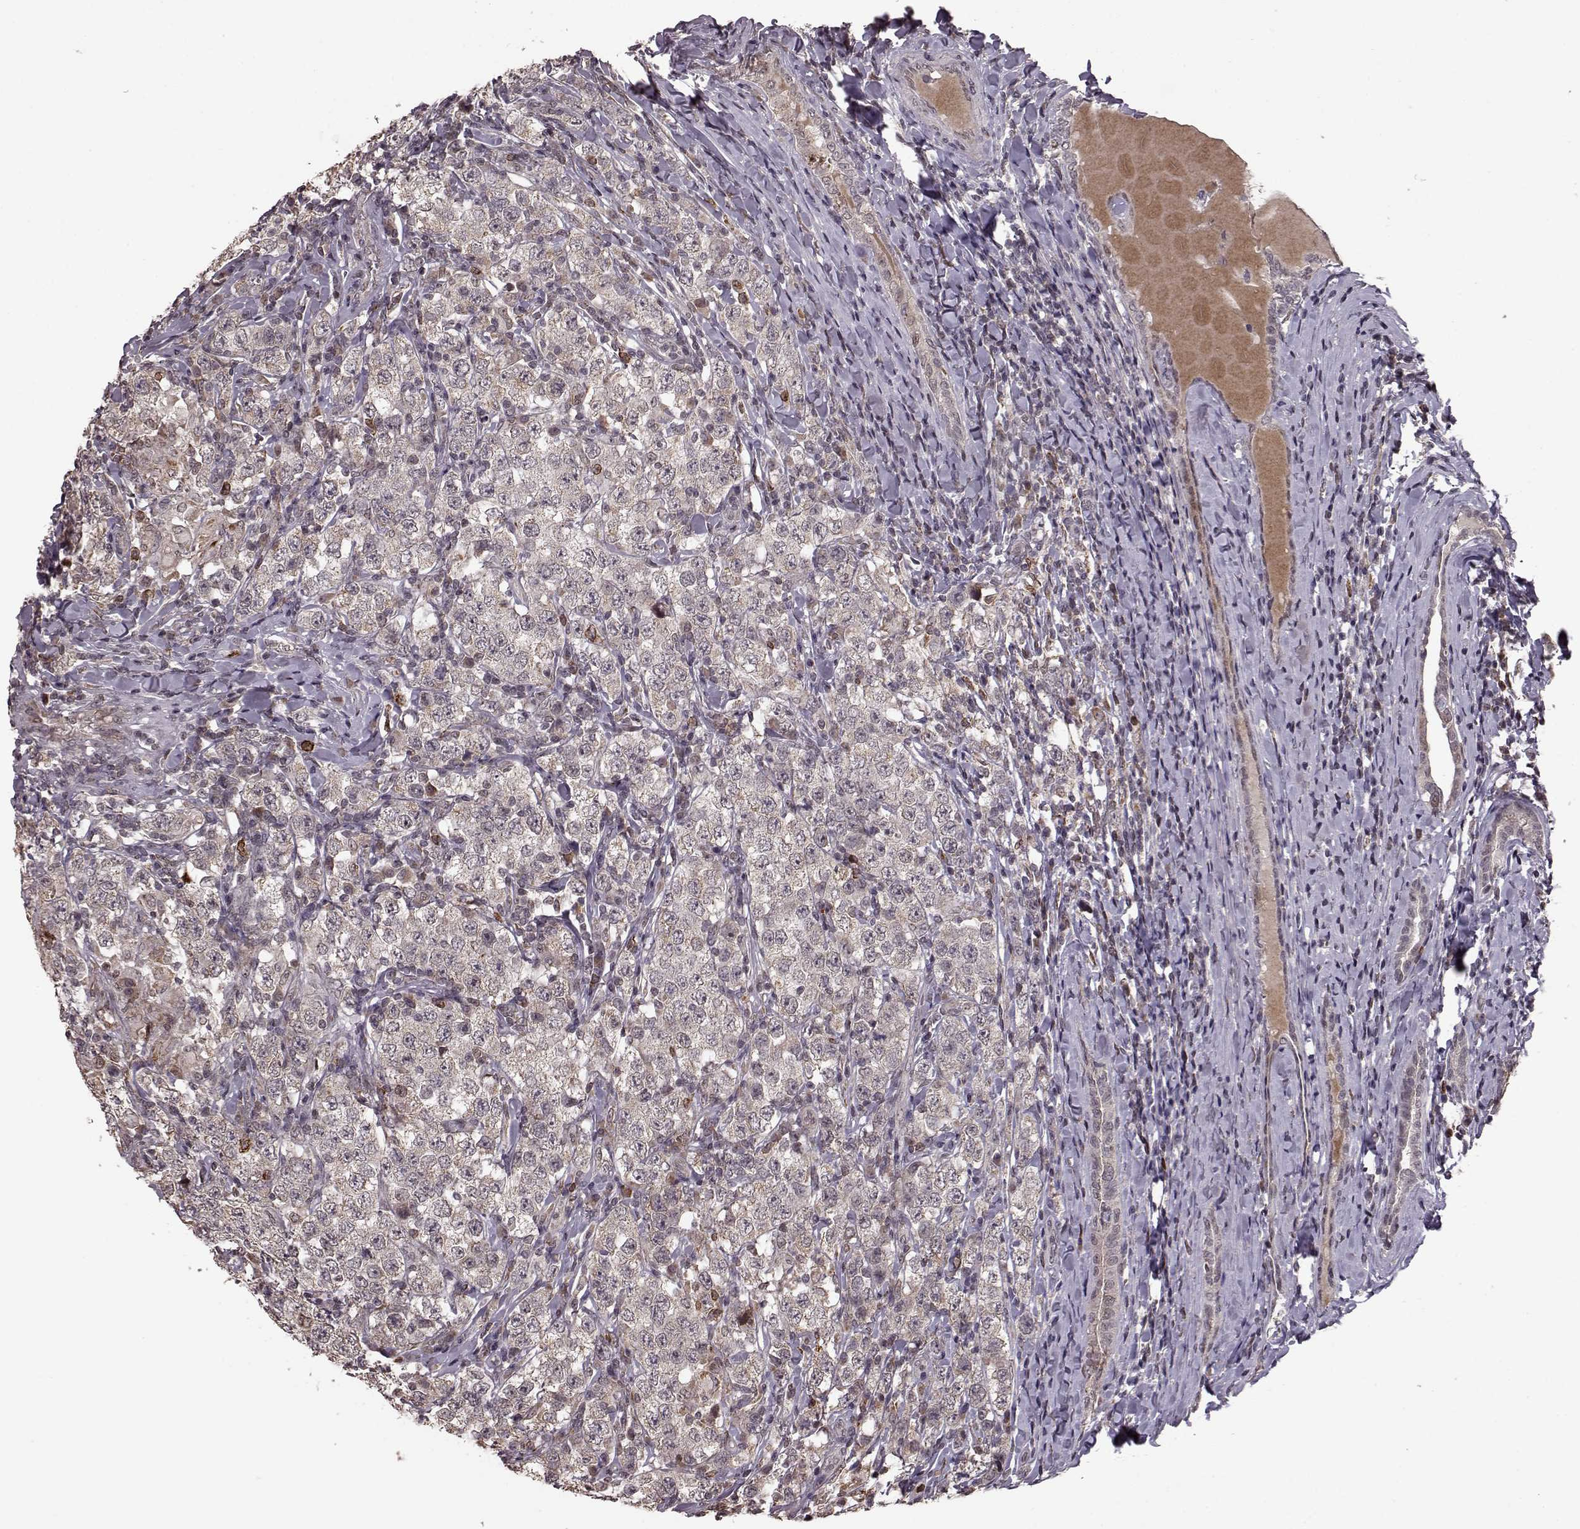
{"staining": {"intensity": "weak", "quantity": "25%-75%", "location": "cytoplasmic/membranous"}, "tissue": "testis cancer", "cell_type": "Tumor cells", "image_type": "cancer", "snomed": [{"axis": "morphology", "description": "Seminoma, NOS"}, {"axis": "morphology", "description": "Carcinoma, Embryonal, NOS"}, {"axis": "topography", "description": "Testis"}], "caption": "Immunohistochemical staining of human testis cancer (seminoma) demonstrates low levels of weak cytoplasmic/membranous protein positivity in approximately 25%-75% of tumor cells. Immunohistochemistry stains the protein of interest in brown and the nuclei are stained blue.", "gene": "ELOVL5", "patient": {"sex": "male", "age": 41}}